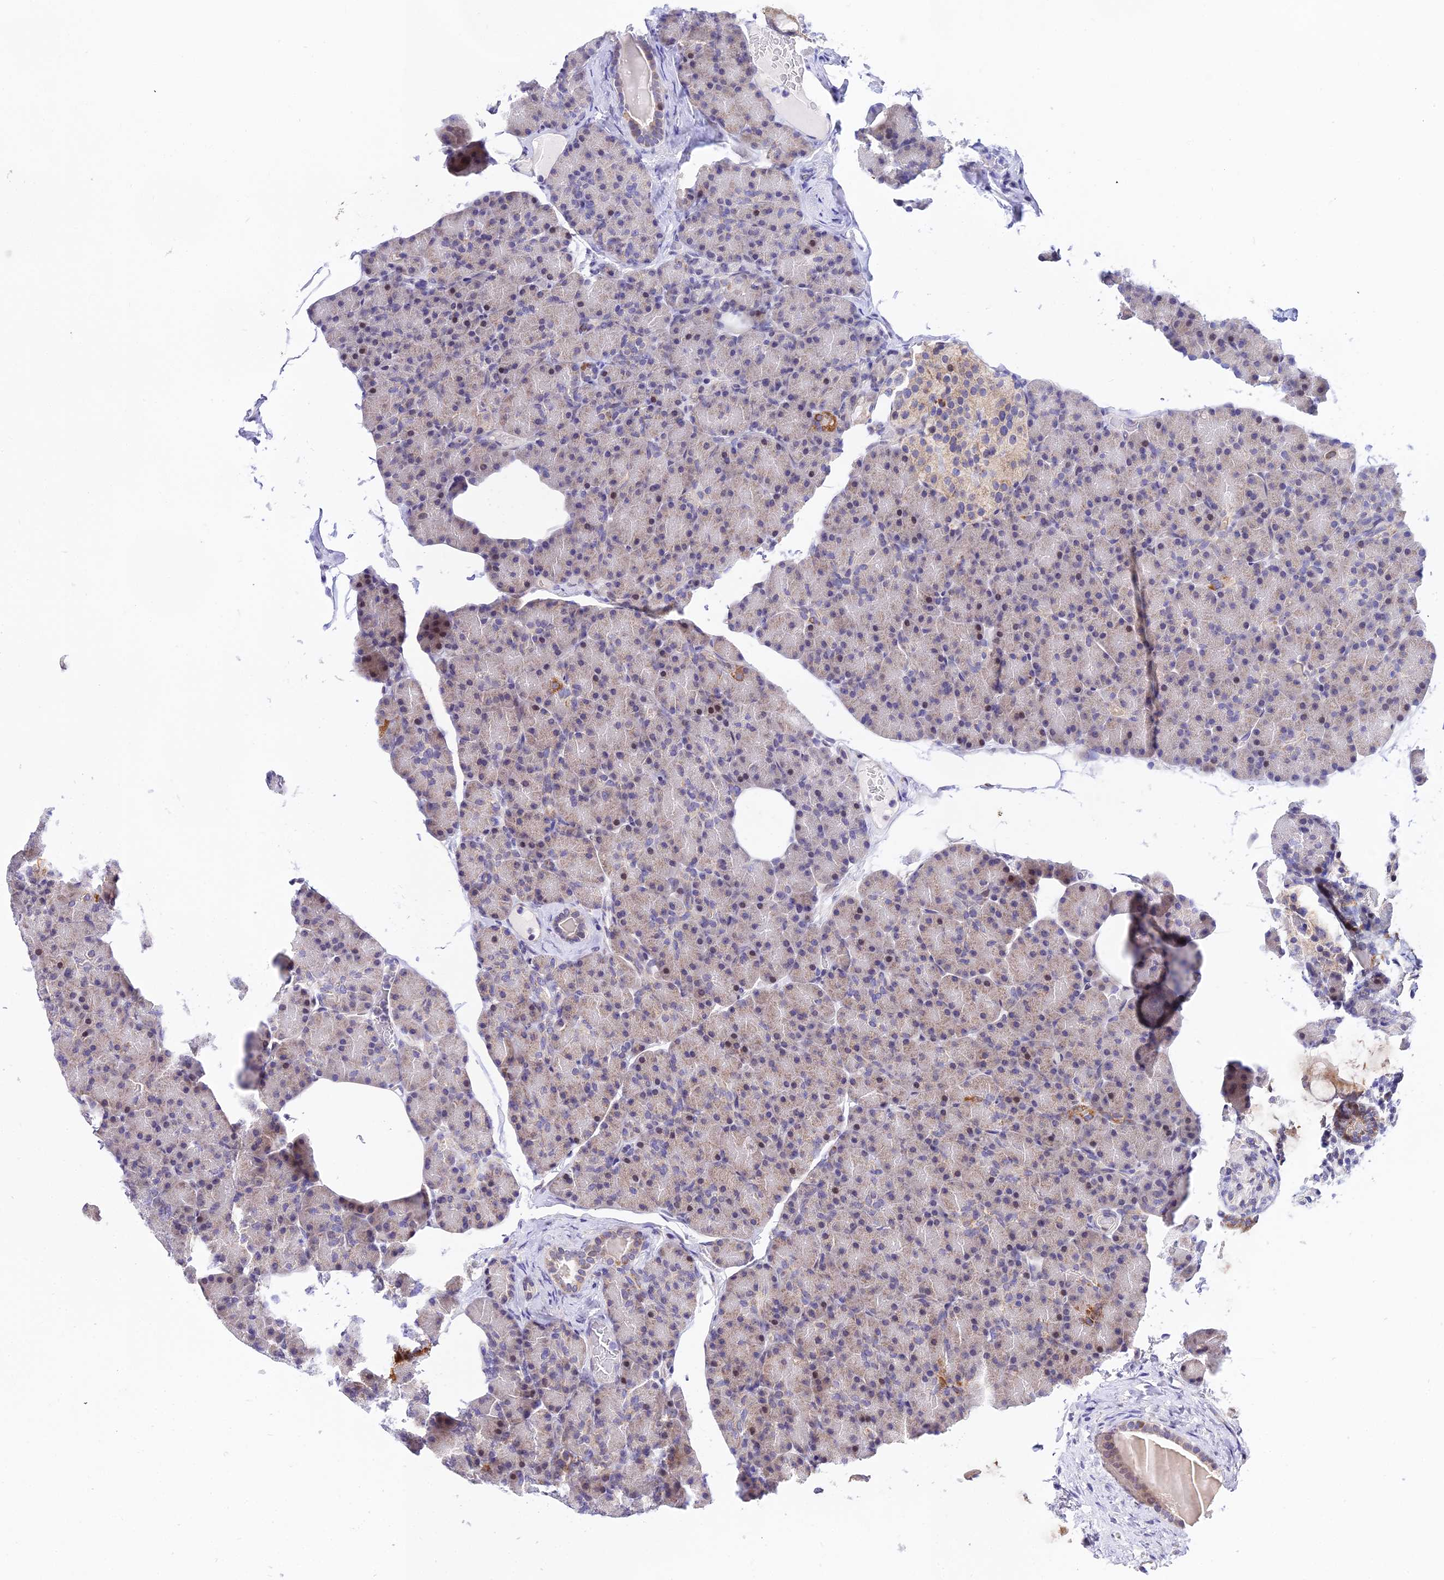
{"staining": {"intensity": "moderate", "quantity": "<25%", "location": "cytoplasmic/membranous"}, "tissue": "pancreas", "cell_type": "Exocrine glandular cells", "image_type": "normal", "snomed": [{"axis": "morphology", "description": "Normal tissue, NOS"}, {"axis": "topography", "description": "Pancreas"}], "caption": "DAB immunohistochemical staining of unremarkable pancreas exhibits moderate cytoplasmic/membranous protein expression in about <25% of exocrine glandular cells.", "gene": "ATP5PB", "patient": {"sex": "female", "age": 43}}